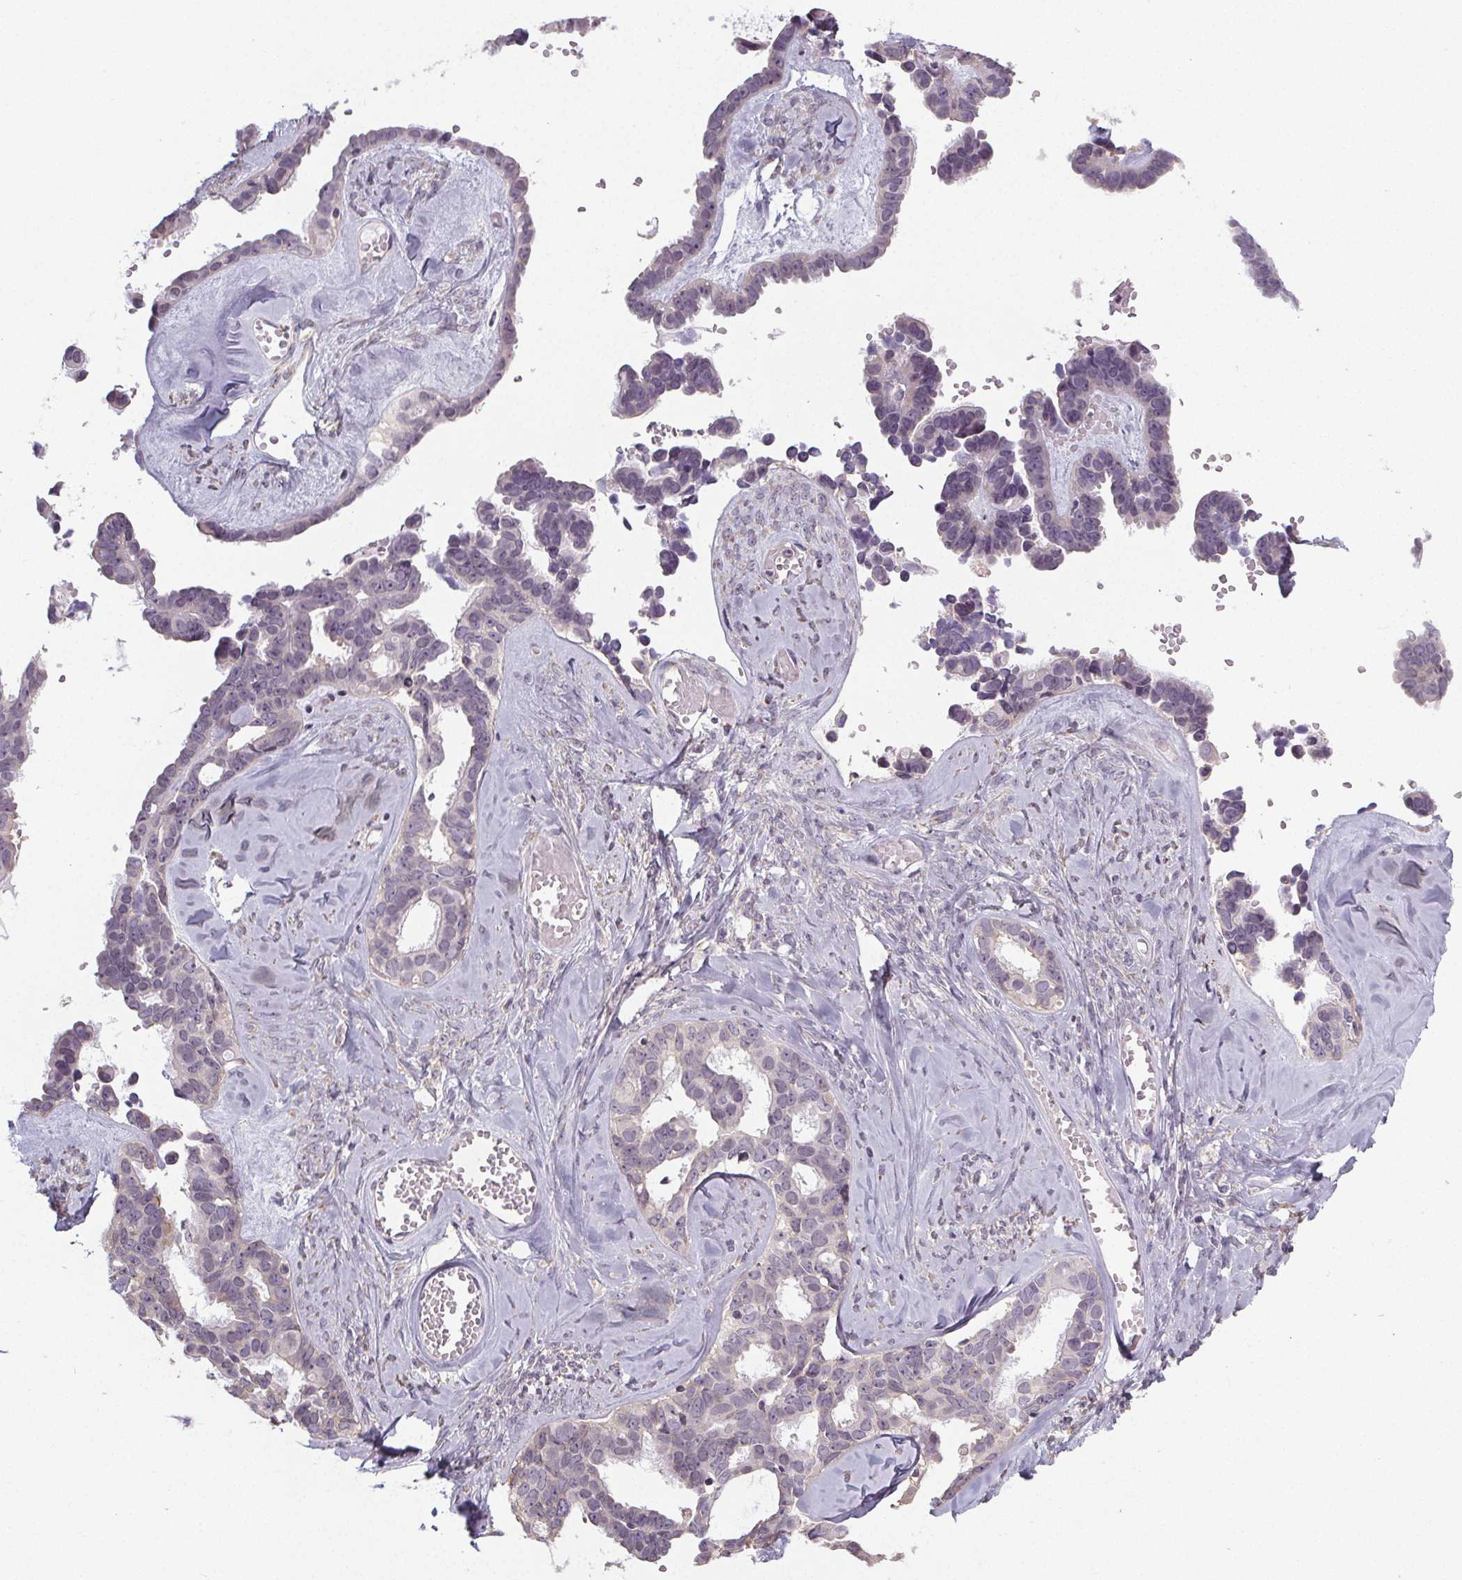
{"staining": {"intensity": "weak", "quantity": "<25%", "location": "cytoplasmic/membranous"}, "tissue": "ovarian cancer", "cell_type": "Tumor cells", "image_type": "cancer", "snomed": [{"axis": "morphology", "description": "Cystadenocarcinoma, serous, NOS"}, {"axis": "topography", "description": "Ovary"}], "caption": "This is an immunohistochemistry (IHC) histopathology image of human serous cystadenocarcinoma (ovarian). There is no positivity in tumor cells.", "gene": "SLC26A2", "patient": {"sex": "female", "age": 69}}